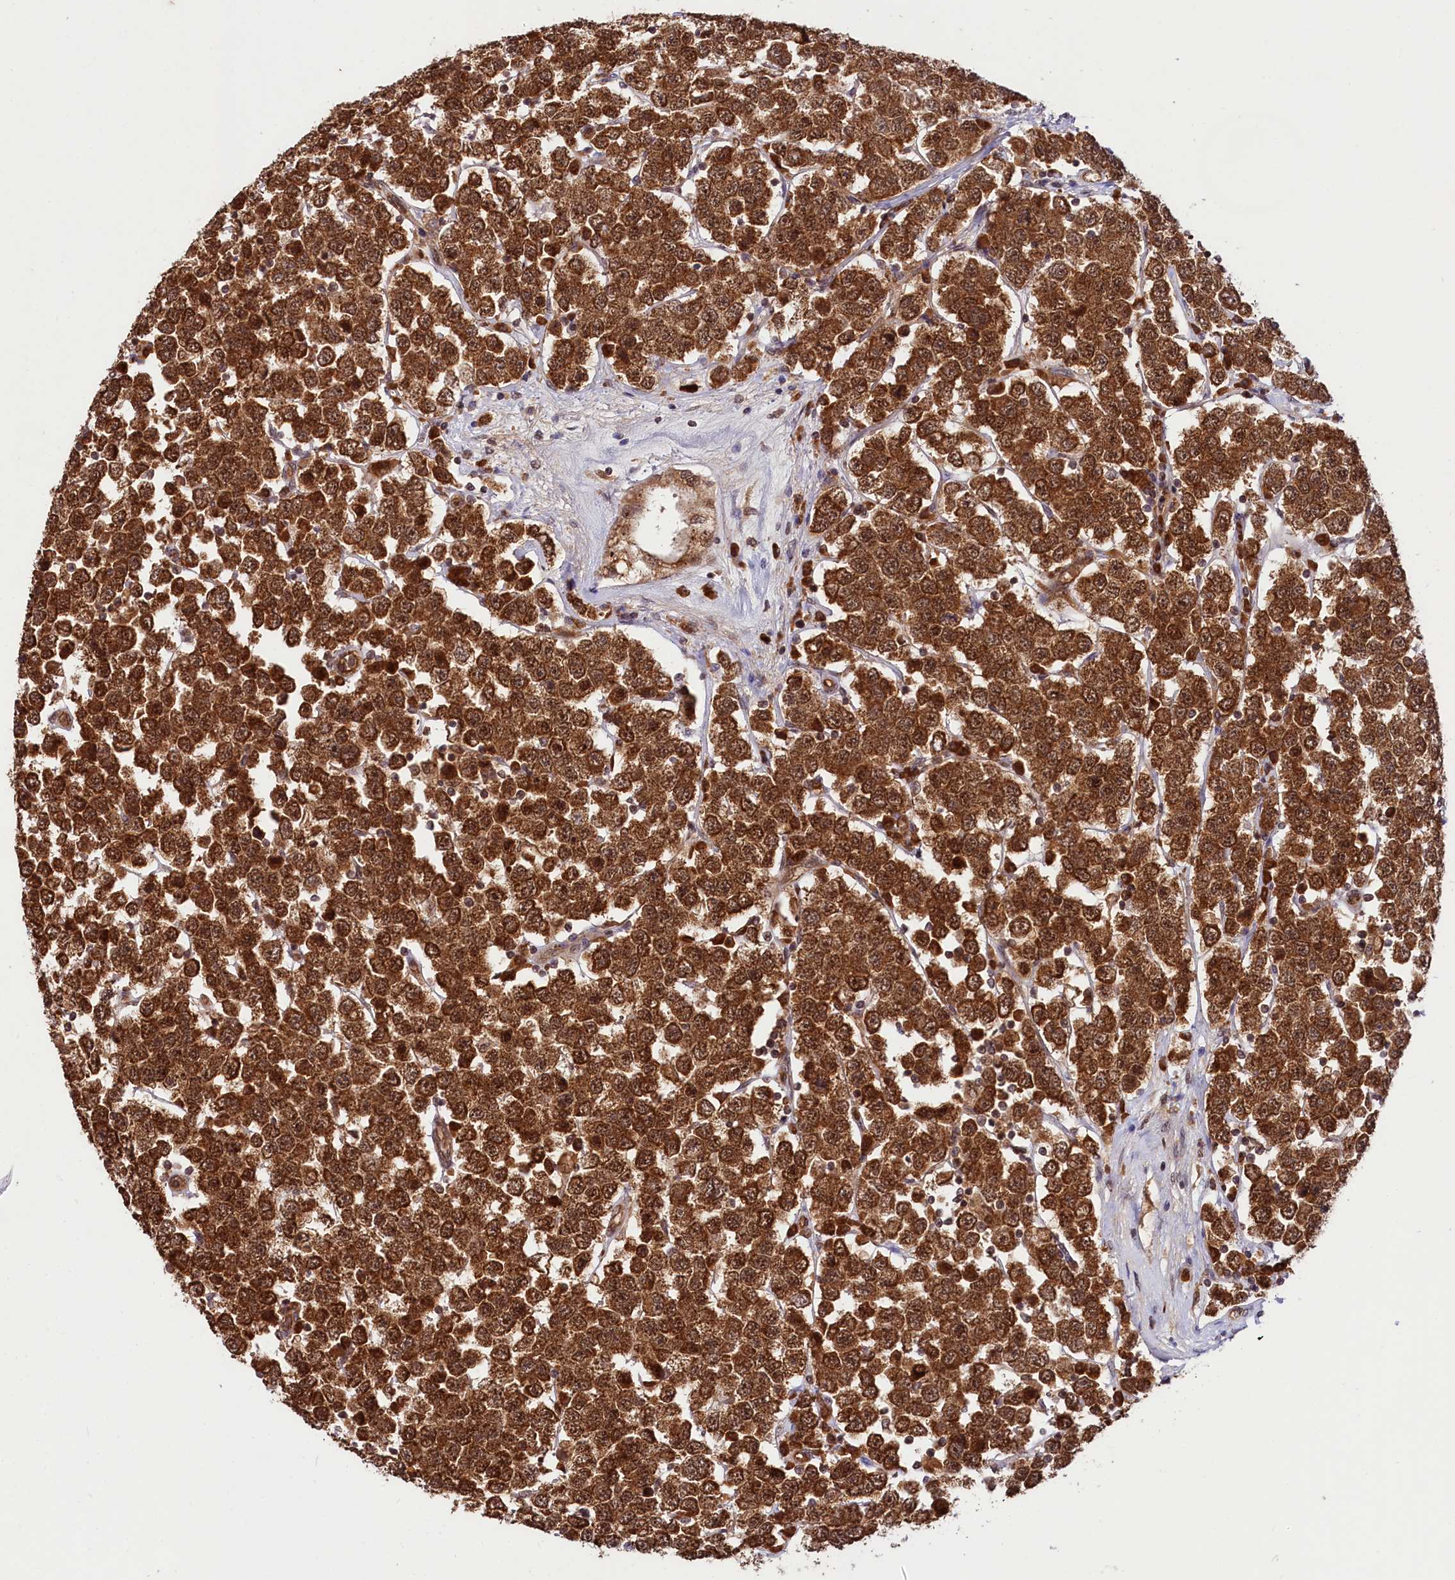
{"staining": {"intensity": "strong", "quantity": ">75%", "location": "cytoplasmic/membranous,nuclear"}, "tissue": "testis cancer", "cell_type": "Tumor cells", "image_type": "cancer", "snomed": [{"axis": "morphology", "description": "Seminoma, NOS"}, {"axis": "topography", "description": "Testis"}], "caption": "A brown stain labels strong cytoplasmic/membranous and nuclear expression of a protein in seminoma (testis) tumor cells.", "gene": "UBE3A", "patient": {"sex": "male", "age": 28}}